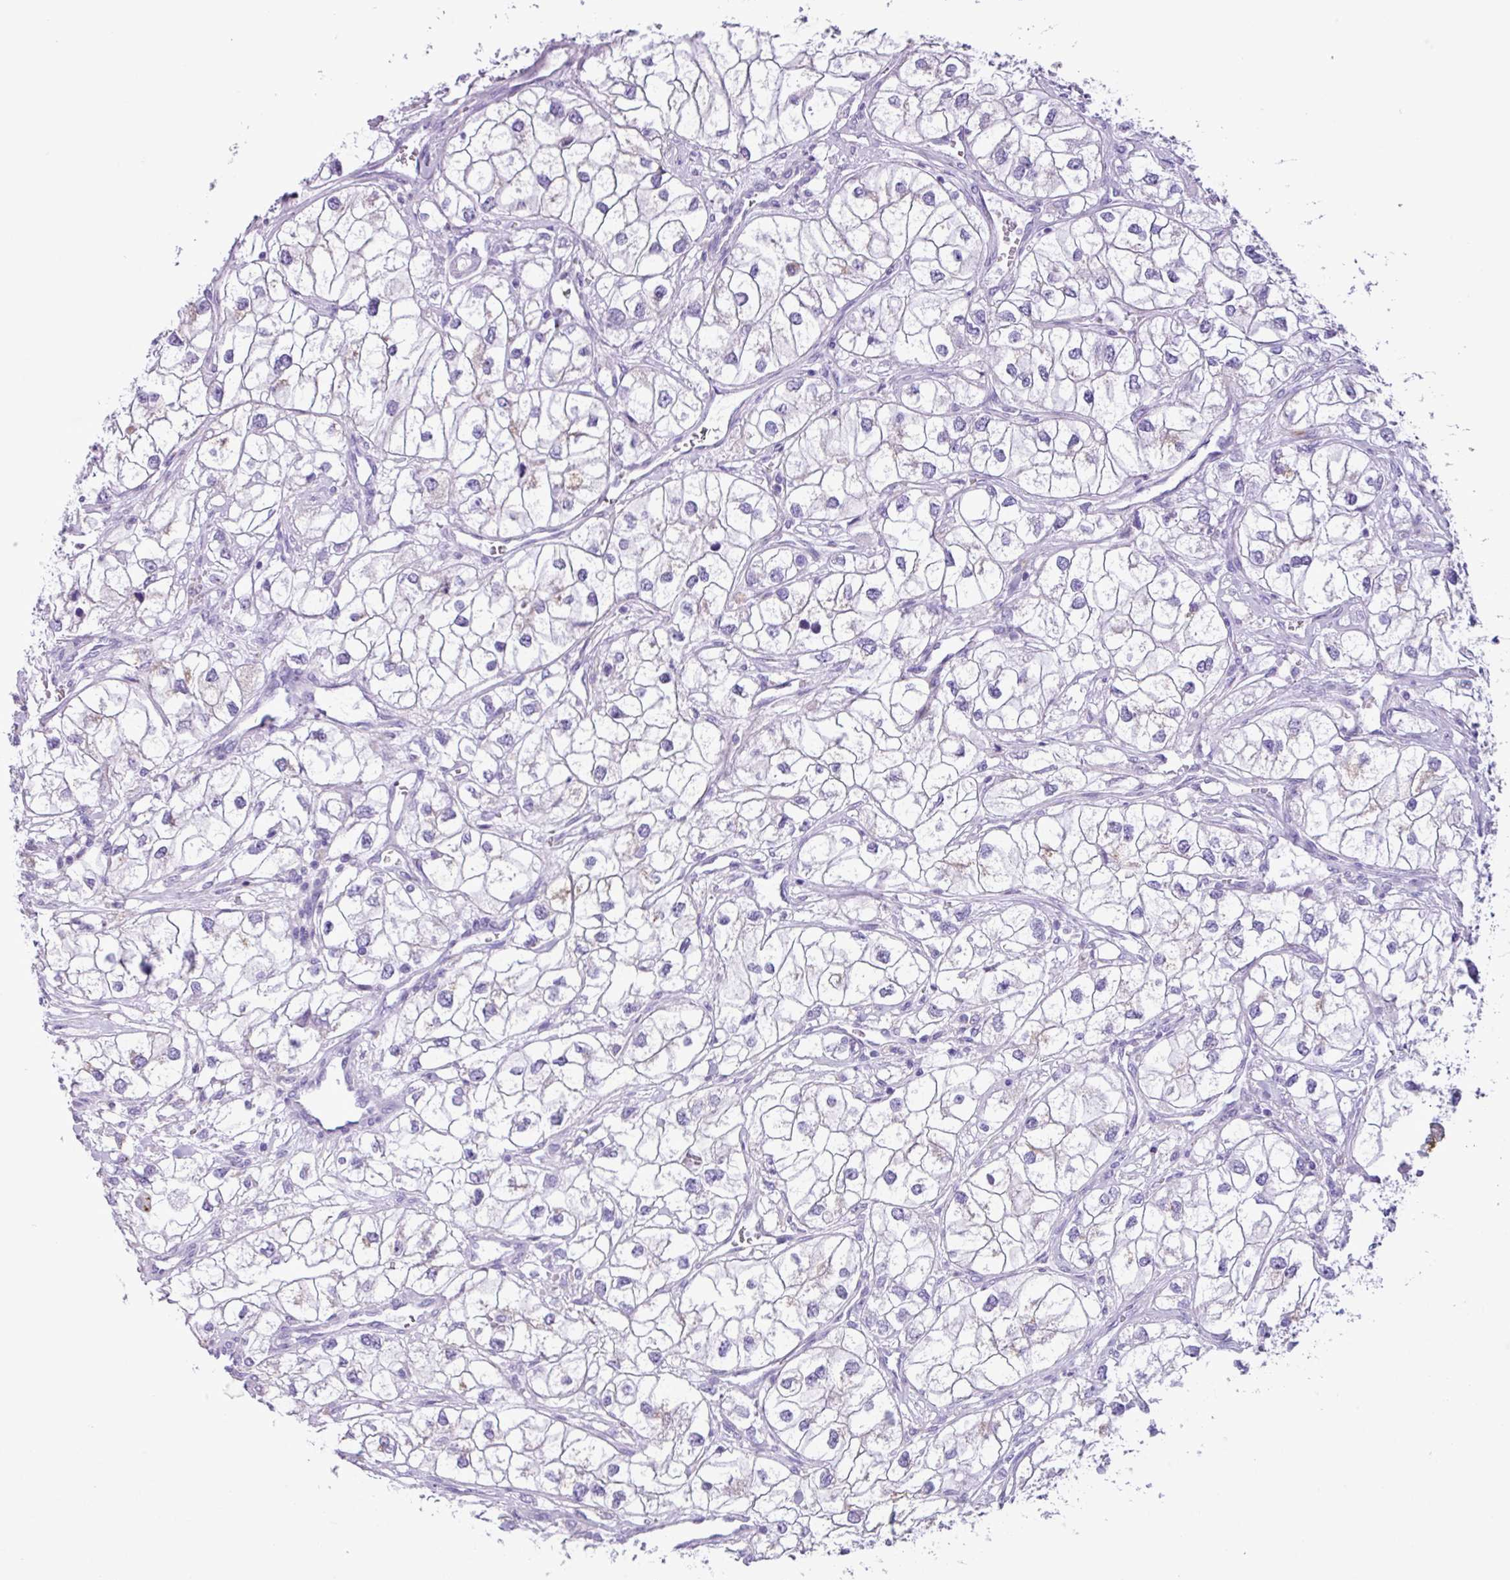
{"staining": {"intensity": "negative", "quantity": "none", "location": "none"}, "tissue": "renal cancer", "cell_type": "Tumor cells", "image_type": "cancer", "snomed": [{"axis": "morphology", "description": "Adenocarcinoma, NOS"}, {"axis": "topography", "description": "Kidney"}], "caption": "This is an immunohistochemistry (IHC) photomicrograph of renal cancer. There is no expression in tumor cells.", "gene": "AGO3", "patient": {"sex": "male", "age": 59}}